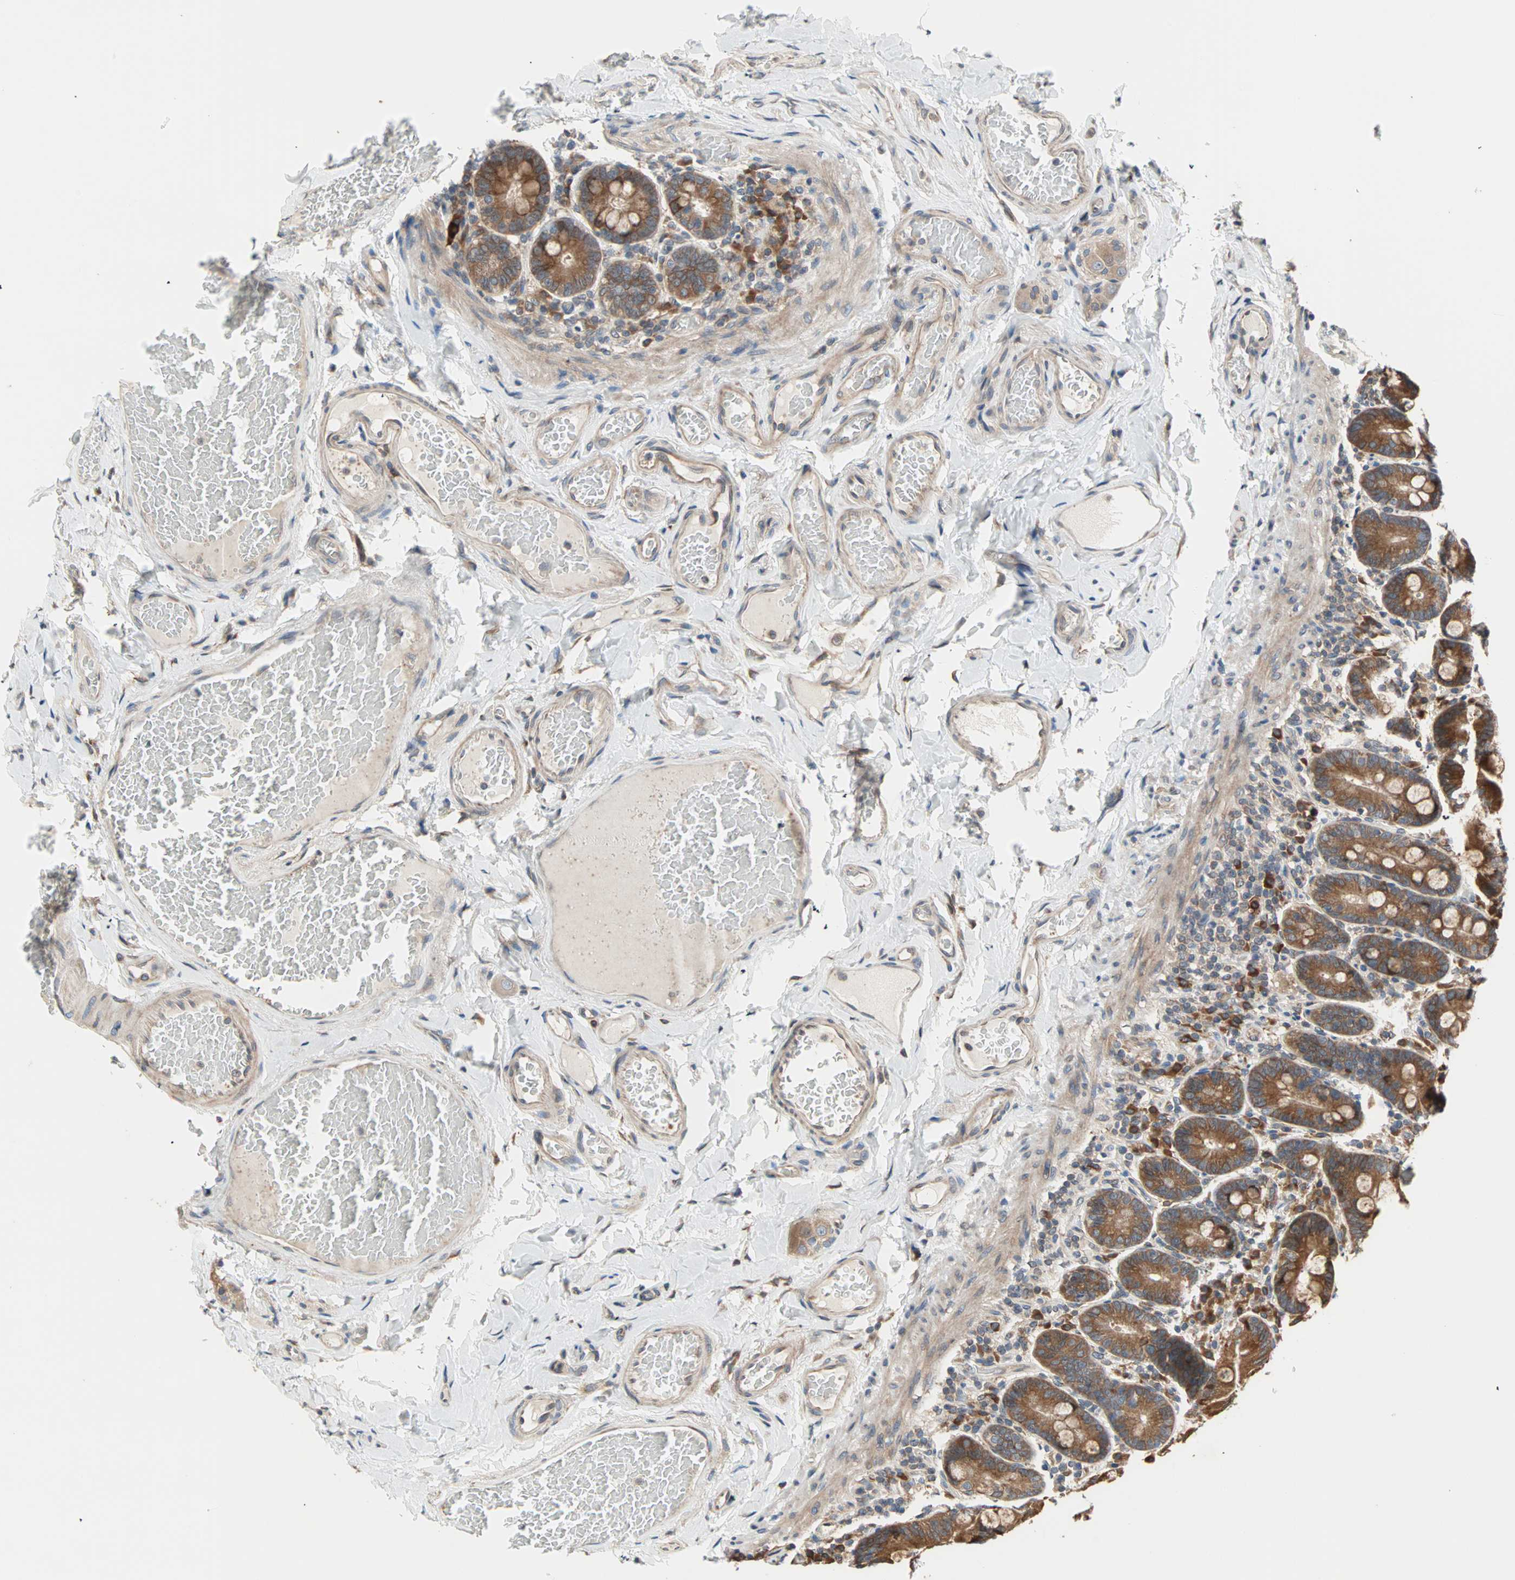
{"staining": {"intensity": "strong", "quantity": ">75%", "location": "cytoplasmic/membranous"}, "tissue": "duodenum", "cell_type": "Glandular cells", "image_type": "normal", "snomed": [{"axis": "morphology", "description": "Normal tissue, NOS"}, {"axis": "topography", "description": "Duodenum"}], "caption": "Immunohistochemical staining of unremarkable duodenum reveals high levels of strong cytoplasmic/membranous expression in about >75% of glandular cells. (Brightfield microscopy of DAB IHC at high magnification).", "gene": "SAR1A", "patient": {"sex": "male", "age": 66}}